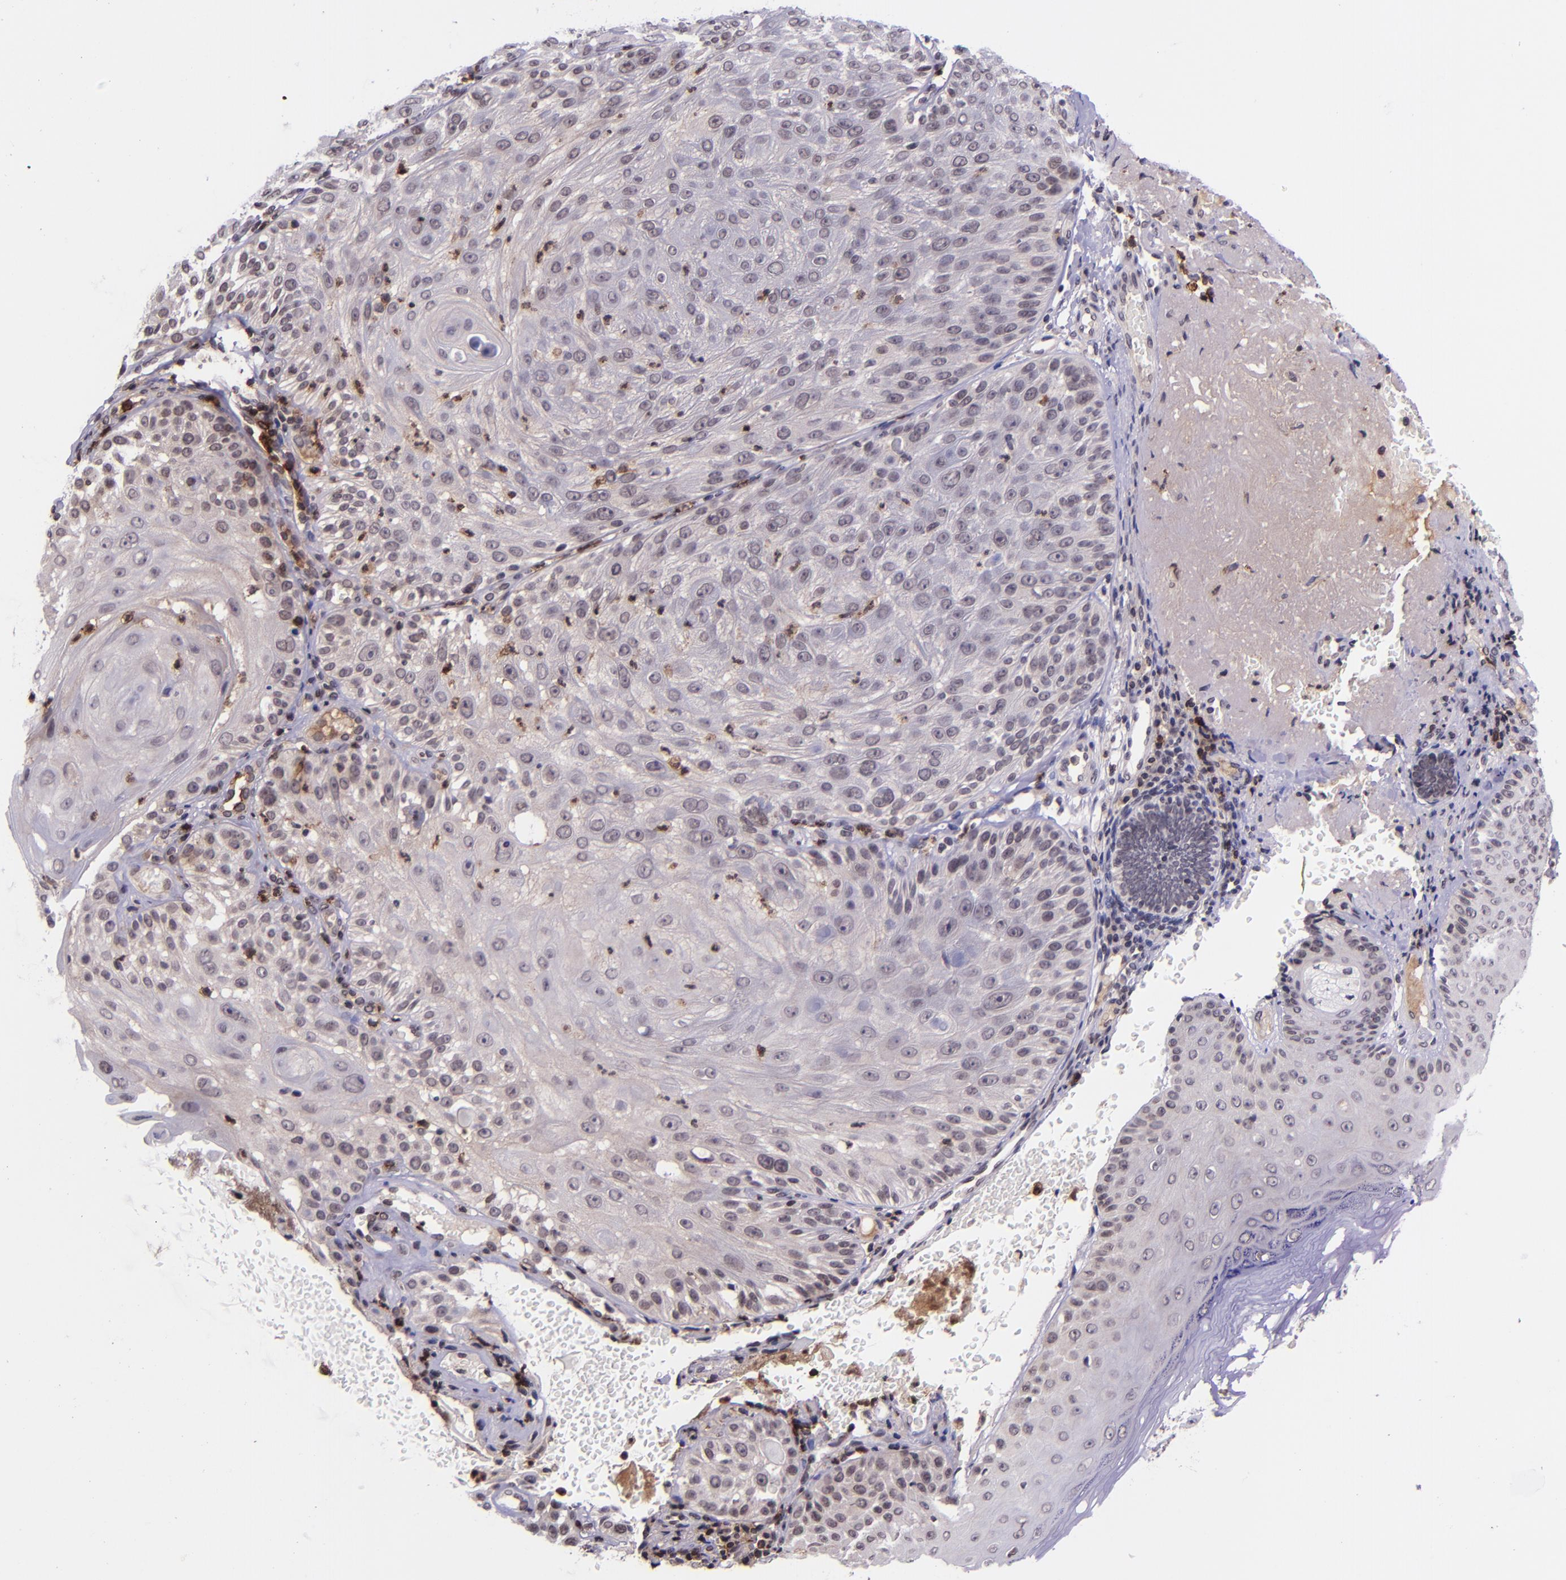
{"staining": {"intensity": "negative", "quantity": "none", "location": "none"}, "tissue": "skin cancer", "cell_type": "Tumor cells", "image_type": "cancer", "snomed": [{"axis": "morphology", "description": "Squamous cell carcinoma, NOS"}, {"axis": "topography", "description": "Skin"}], "caption": "Human squamous cell carcinoma (skin) stained for a protein using IHC demonstrates no positivity in tumor cells.", "gene": "SELL", "patient": {"sex": "female", "age": 89}}